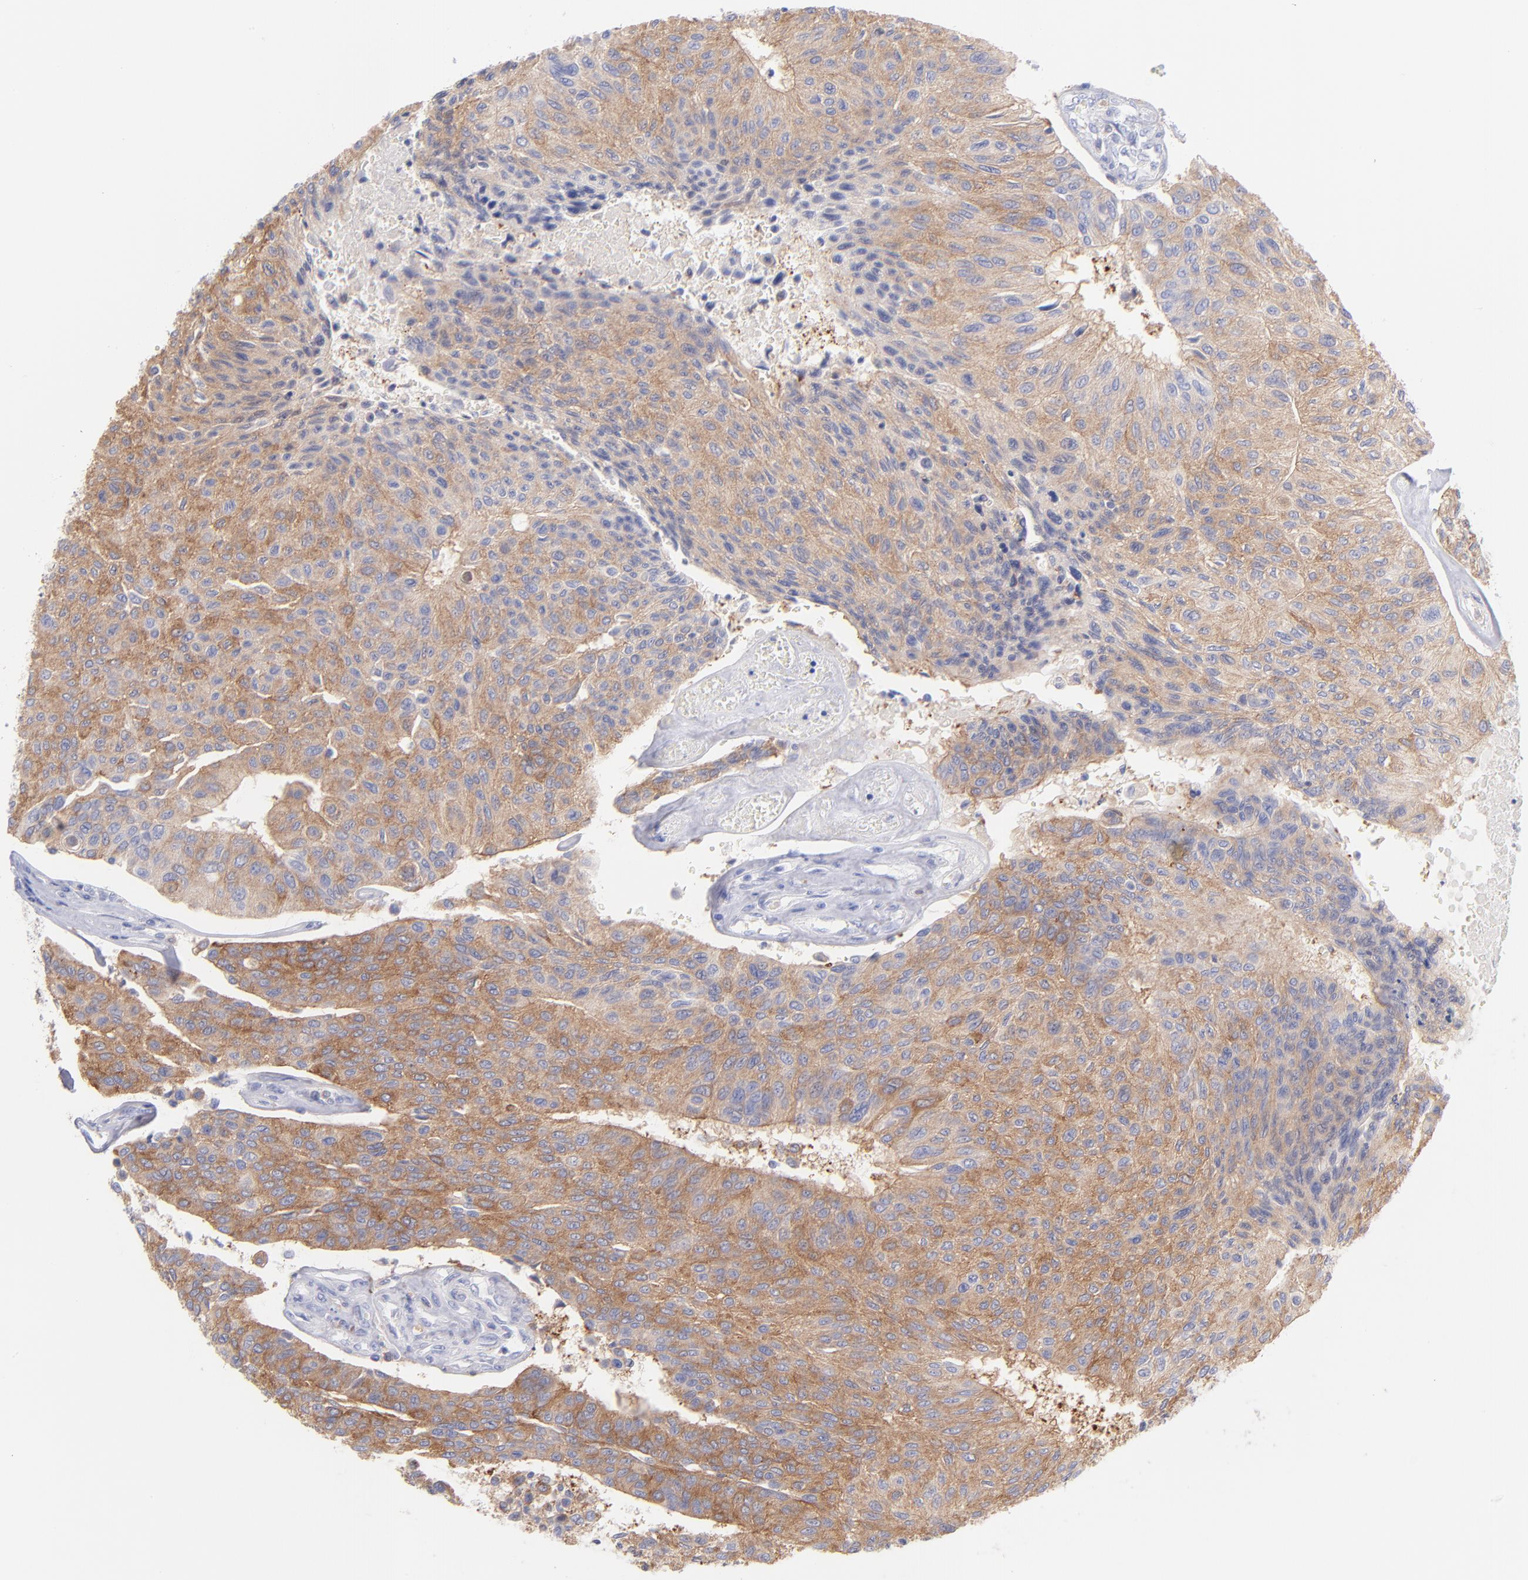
{"staining": {"intensity": "moderate", "quantity": ">75%", "location": "cytoplasmic/membranous"}, "tissue": "urothelial cancer", "cell_type": "Tumor cells", "image_type": "cancer", "snomed": [{"axis": "morphology", "description": "Urothelial carcinoma, High grade"}, {"axis": "topography", "description": "Urinary bladder"}], "caption": "Immunohistochemical staining of high-grade urothelial carcinoma reveals medium levels of moderate cytoplasmic/membranous expression in approximately >75% of tumor cells.", "gene": "PRKCA", "patient": {"sex": "male", "age": 66}}